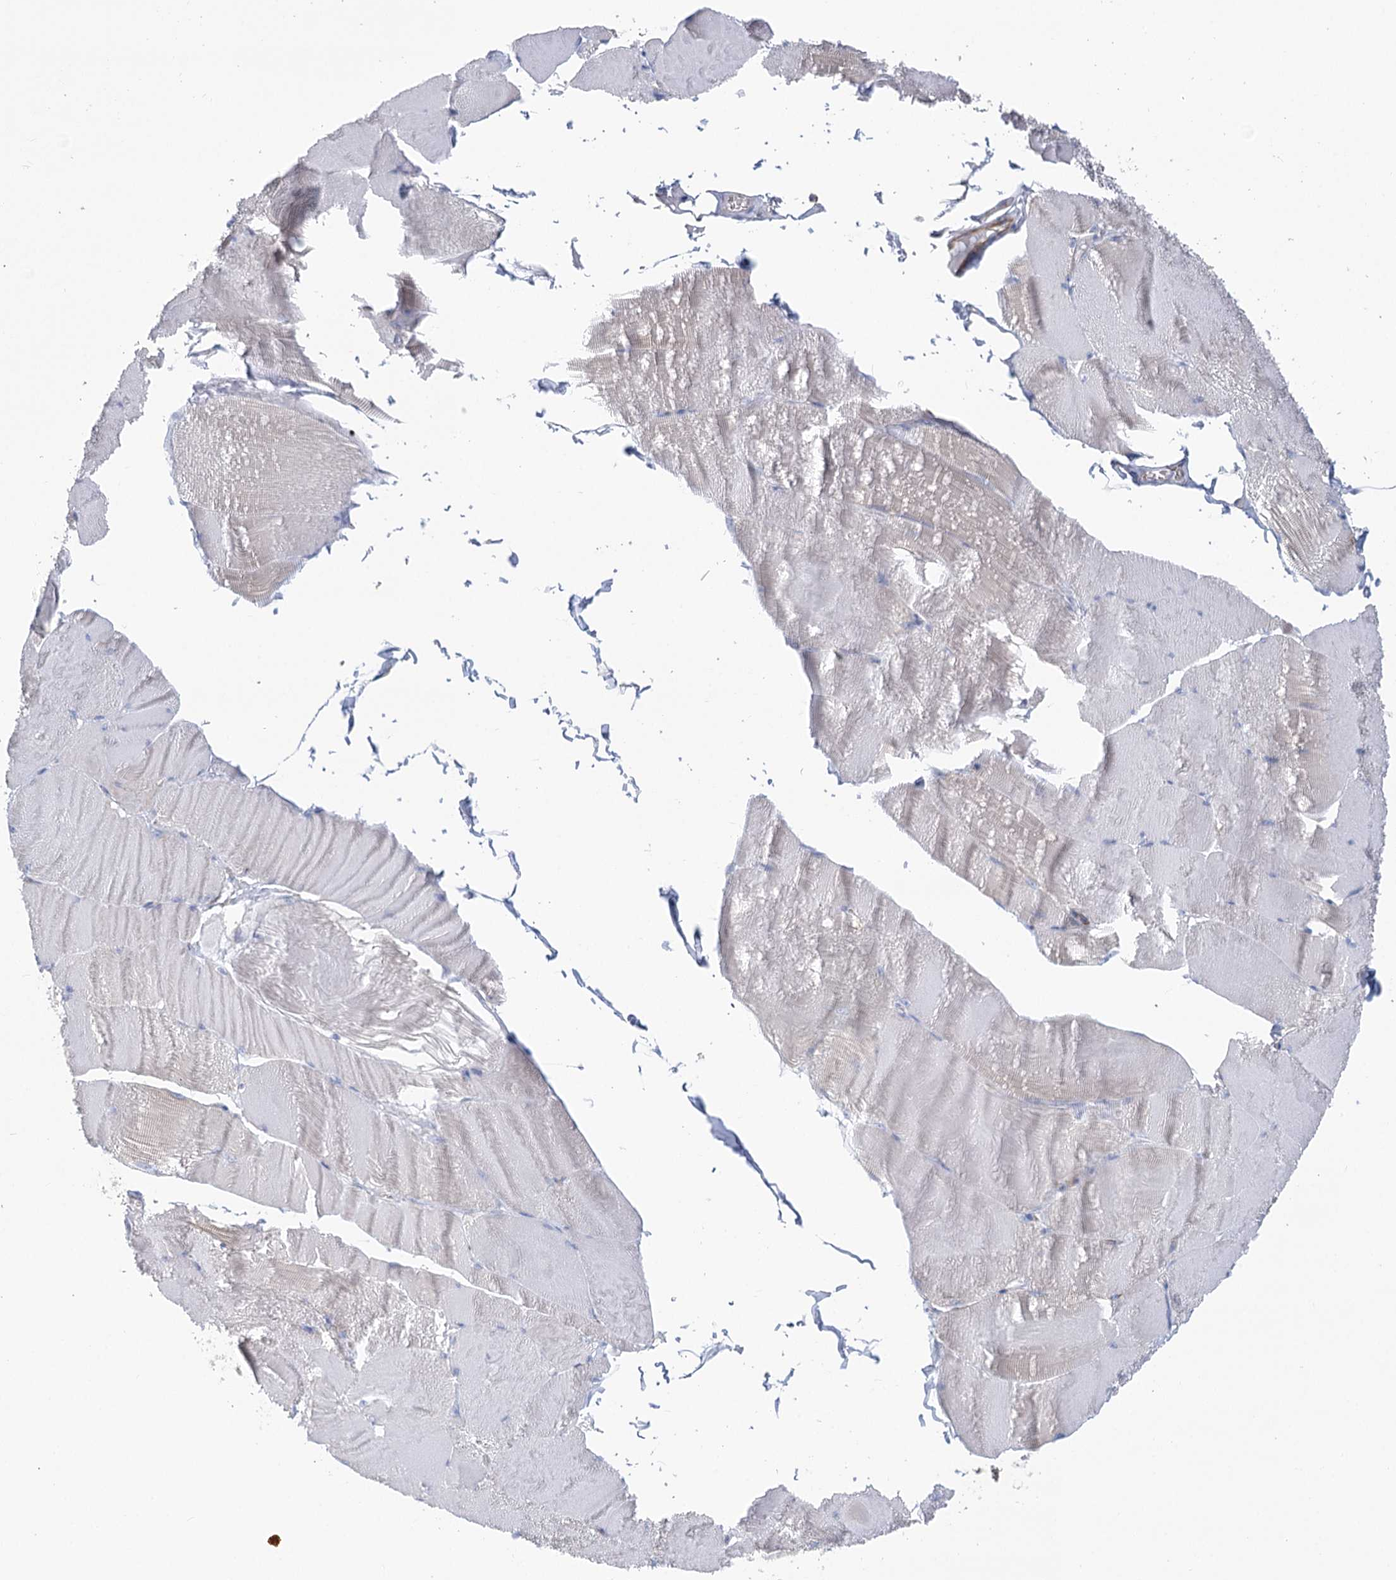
{"staining": {"intensity": "moderate", "quantity": "<25%", "location": "cytoplasmic/membranous"}, "tissue": "skeletal muscle", "cell_type": "Myocytes", "image_type": "normal", "snomed": [{"axis": "morphology", "description": "Normal tissue, NOS"}, {"axis": "morphology", "description": "Basal cell carcinoma"}, {"axis": "topography", "description": "Skeletal muscle"}], "caption": "Myocytes demonstrate low levels of moderate cytoplasmic/membranous positivity in about <25% of cells in normal skeletal muscle.", "gene": "DHTKD1", "patient": {"sex": "female", "age": 64}}